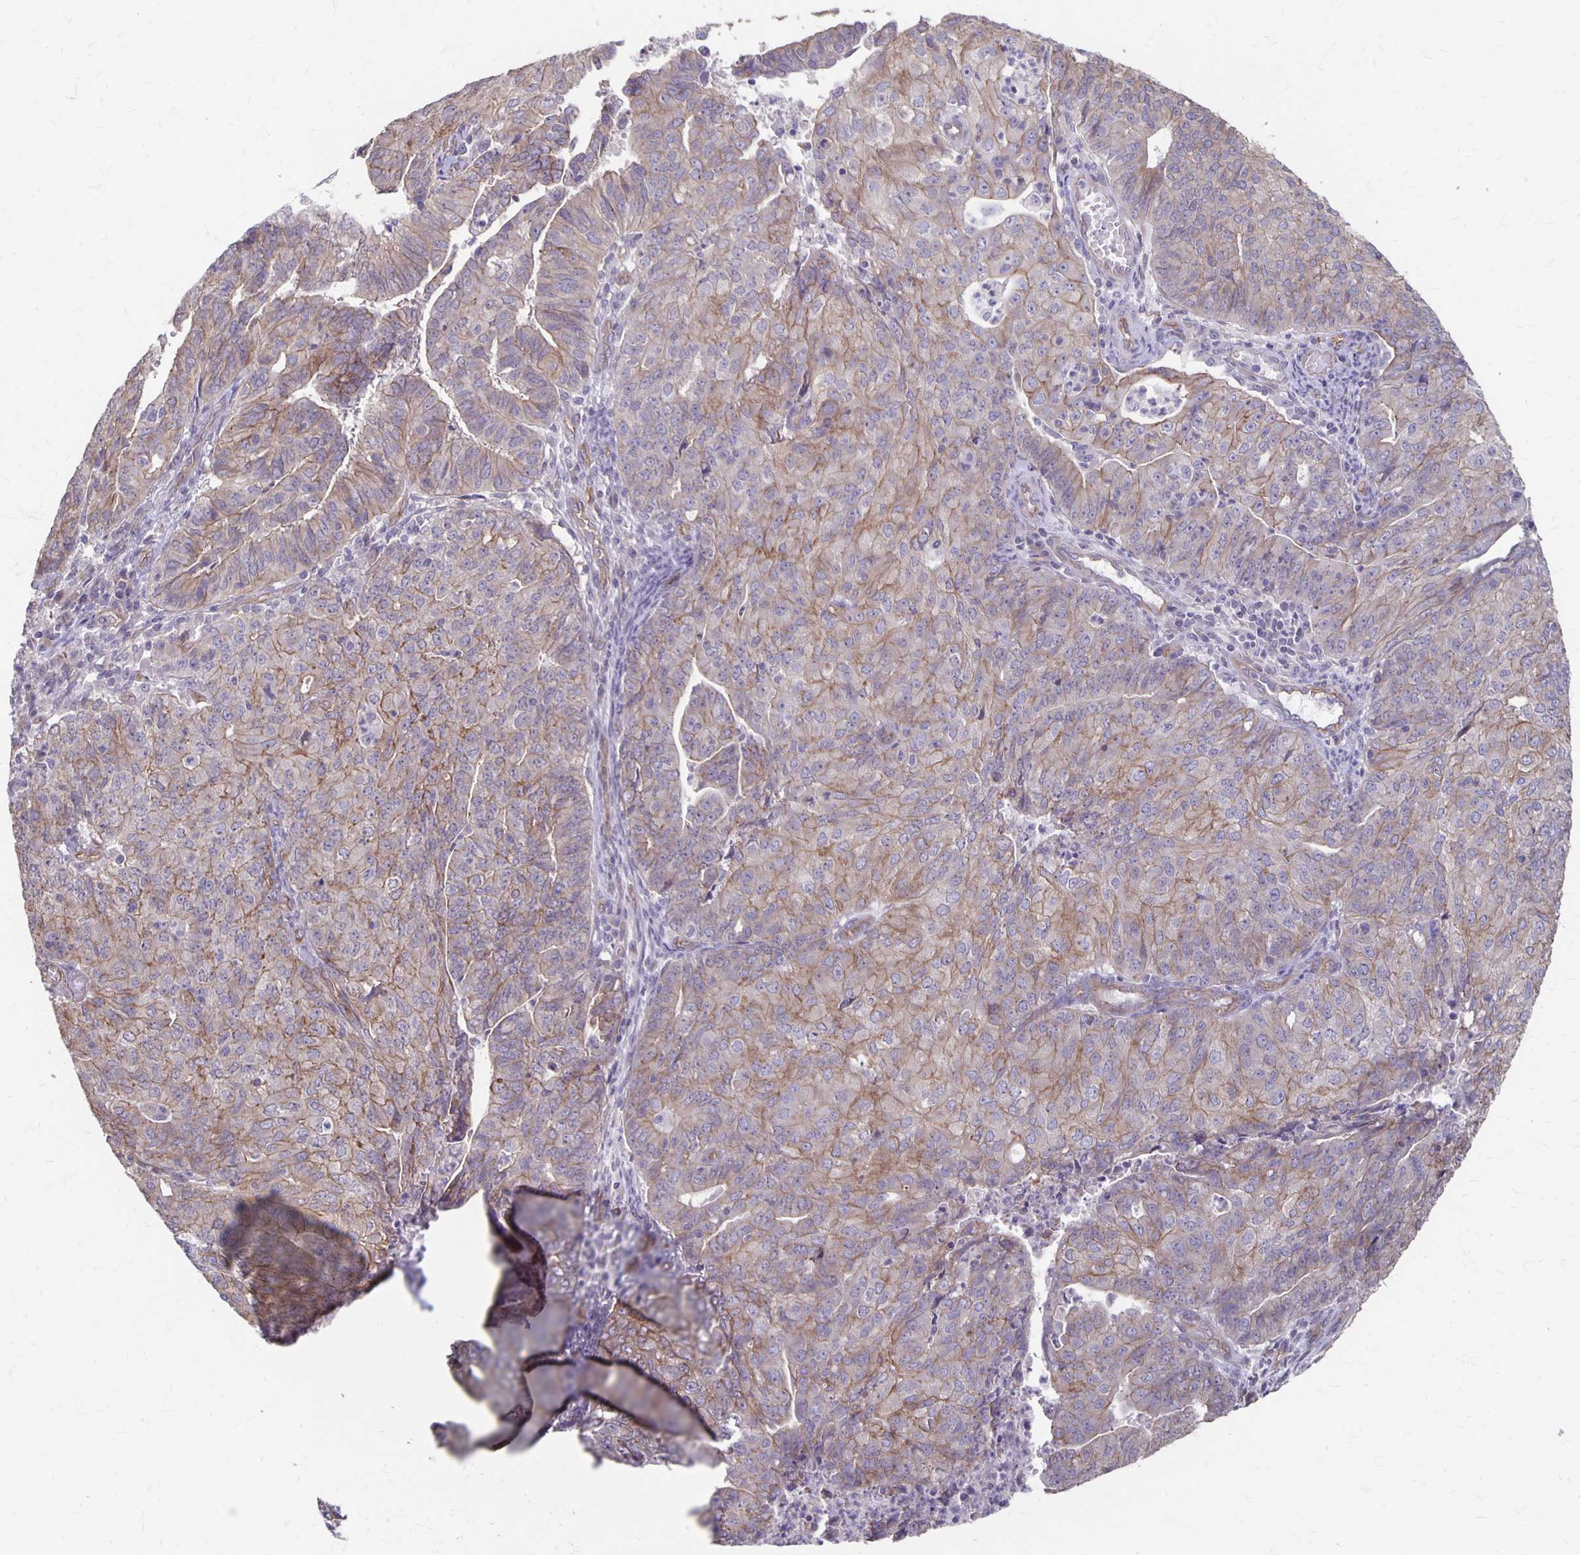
{"staining": {"intensity": "weak", "quantity": "25%-75%", "location": "cytoplasmic/membranous"}, "tissue": "endometrial cancer", "cell_type": "Tumor cells", "image_type": "cancer", "snomed": [{"axis": "morphology", "description": "Adenocarcinoma, NOS"}, {"axis": "topography", "description": "Endometrium"}], "caption": "DAB immunohistochemical staining of human adenocarcinoma (endometrial) displays weak cytoplasmic/membranous protein staining in approximately 25%-75% of tumor cells. (DAB (3,3'-diaminobenzidine) IHC with brightfield microscopy, high magnification).", "gene": "PPP1R3E", "patient": {"sex": "female", "age": 82}}